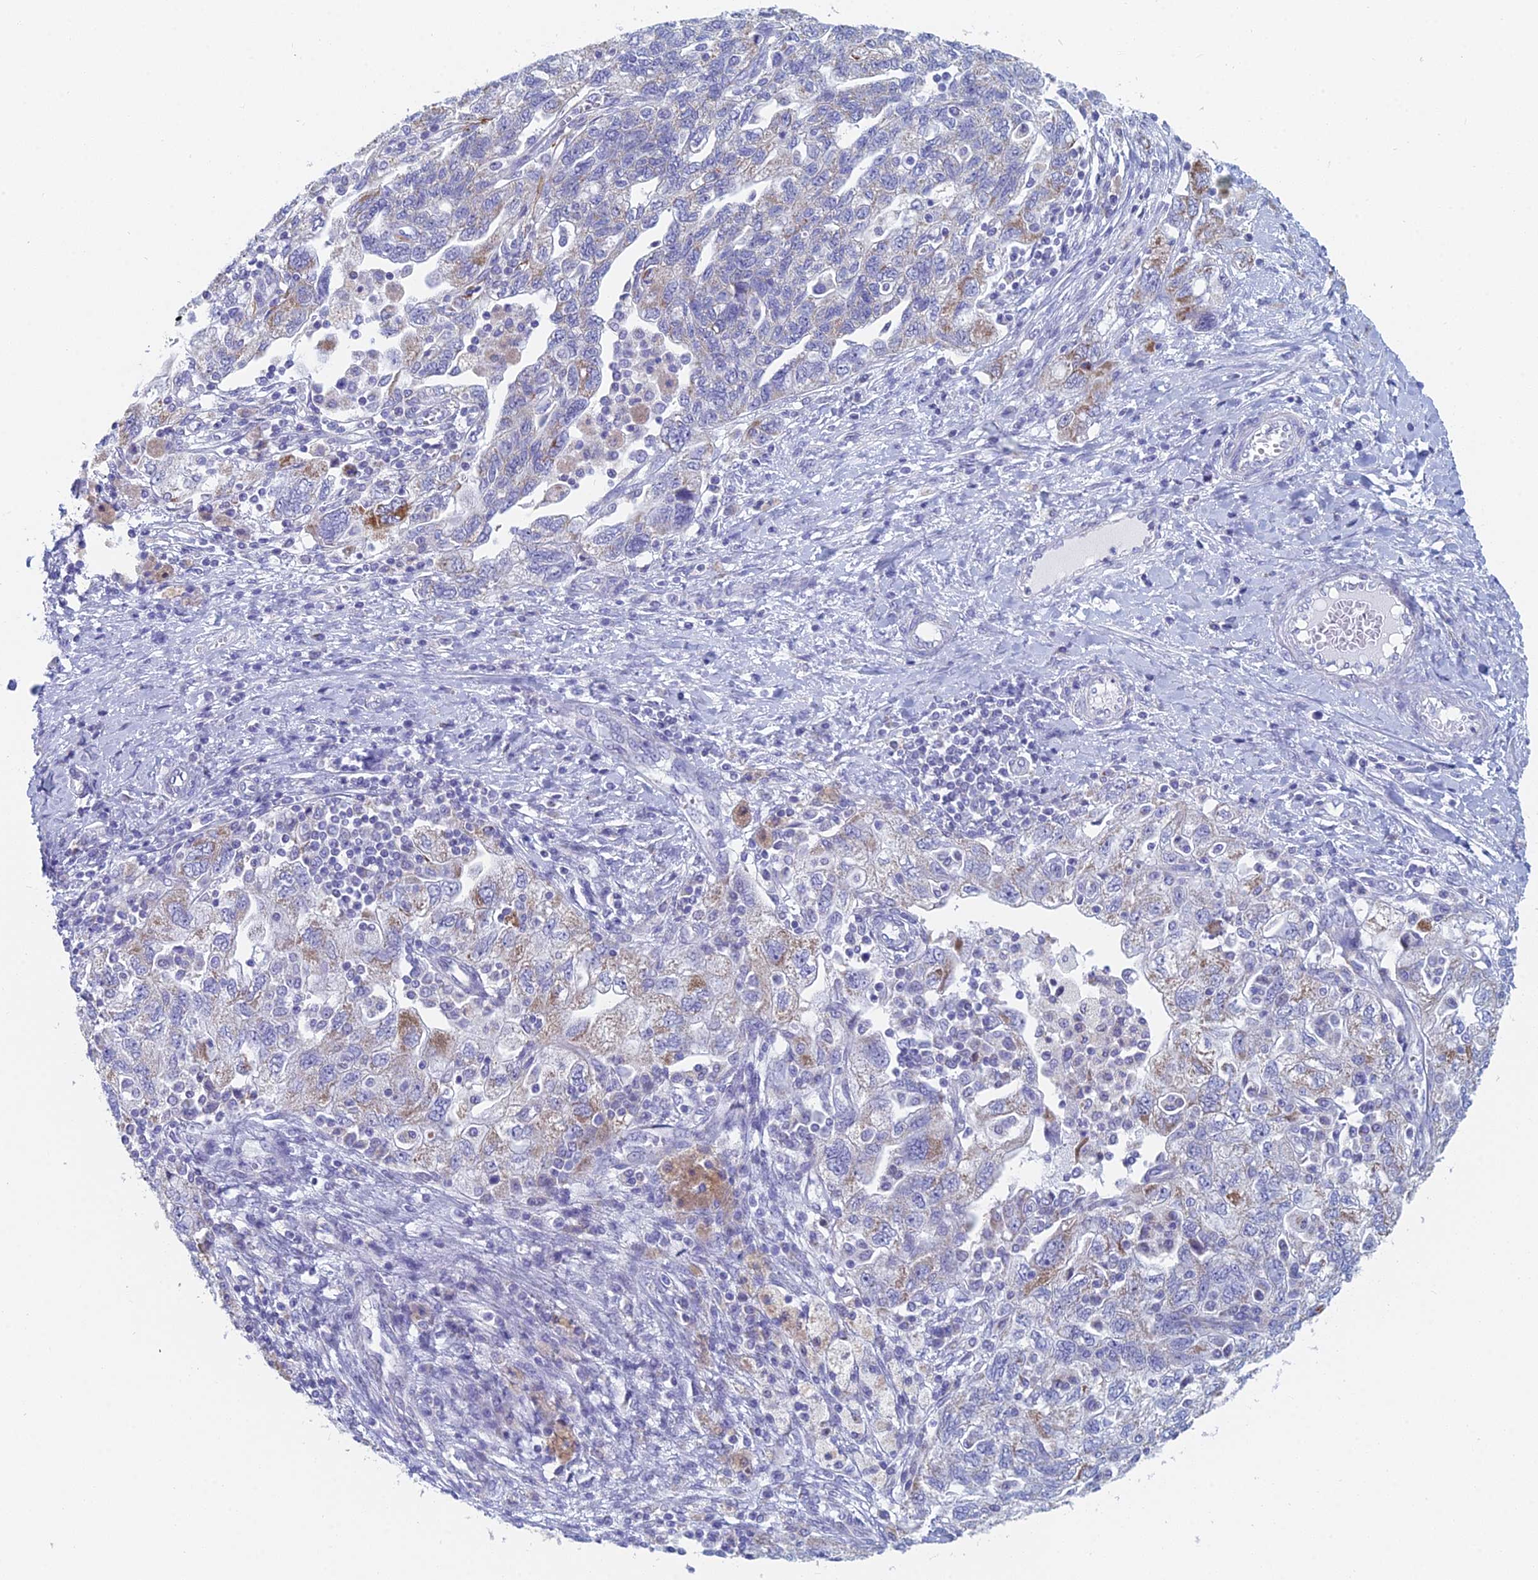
{"staining": {"intensity": "moderate", "quantity": "<25%", "location": "cytoplasmic/membranous"}, "tissue": "ovarian cancer", "cell_type": "Tumor cells", "image_type": "cancer", "snomed": [{"axis": "morphology", "description": "Carcinoma, NOS"}, {"axis": "morphology", "description": "Cystadenocarcinoma, serous, NOS"}, {"axis": "topography", "description": "Ovary"}], "caption": "Protein analysis of serous cystadenocarcinoma (ovarian) tissue shows moderate cytoplasmic/membranous positivity in approximately <25% of tumor cells.", "gene": "ACSM1", "patient": {"sex": "female", "age": 69}}